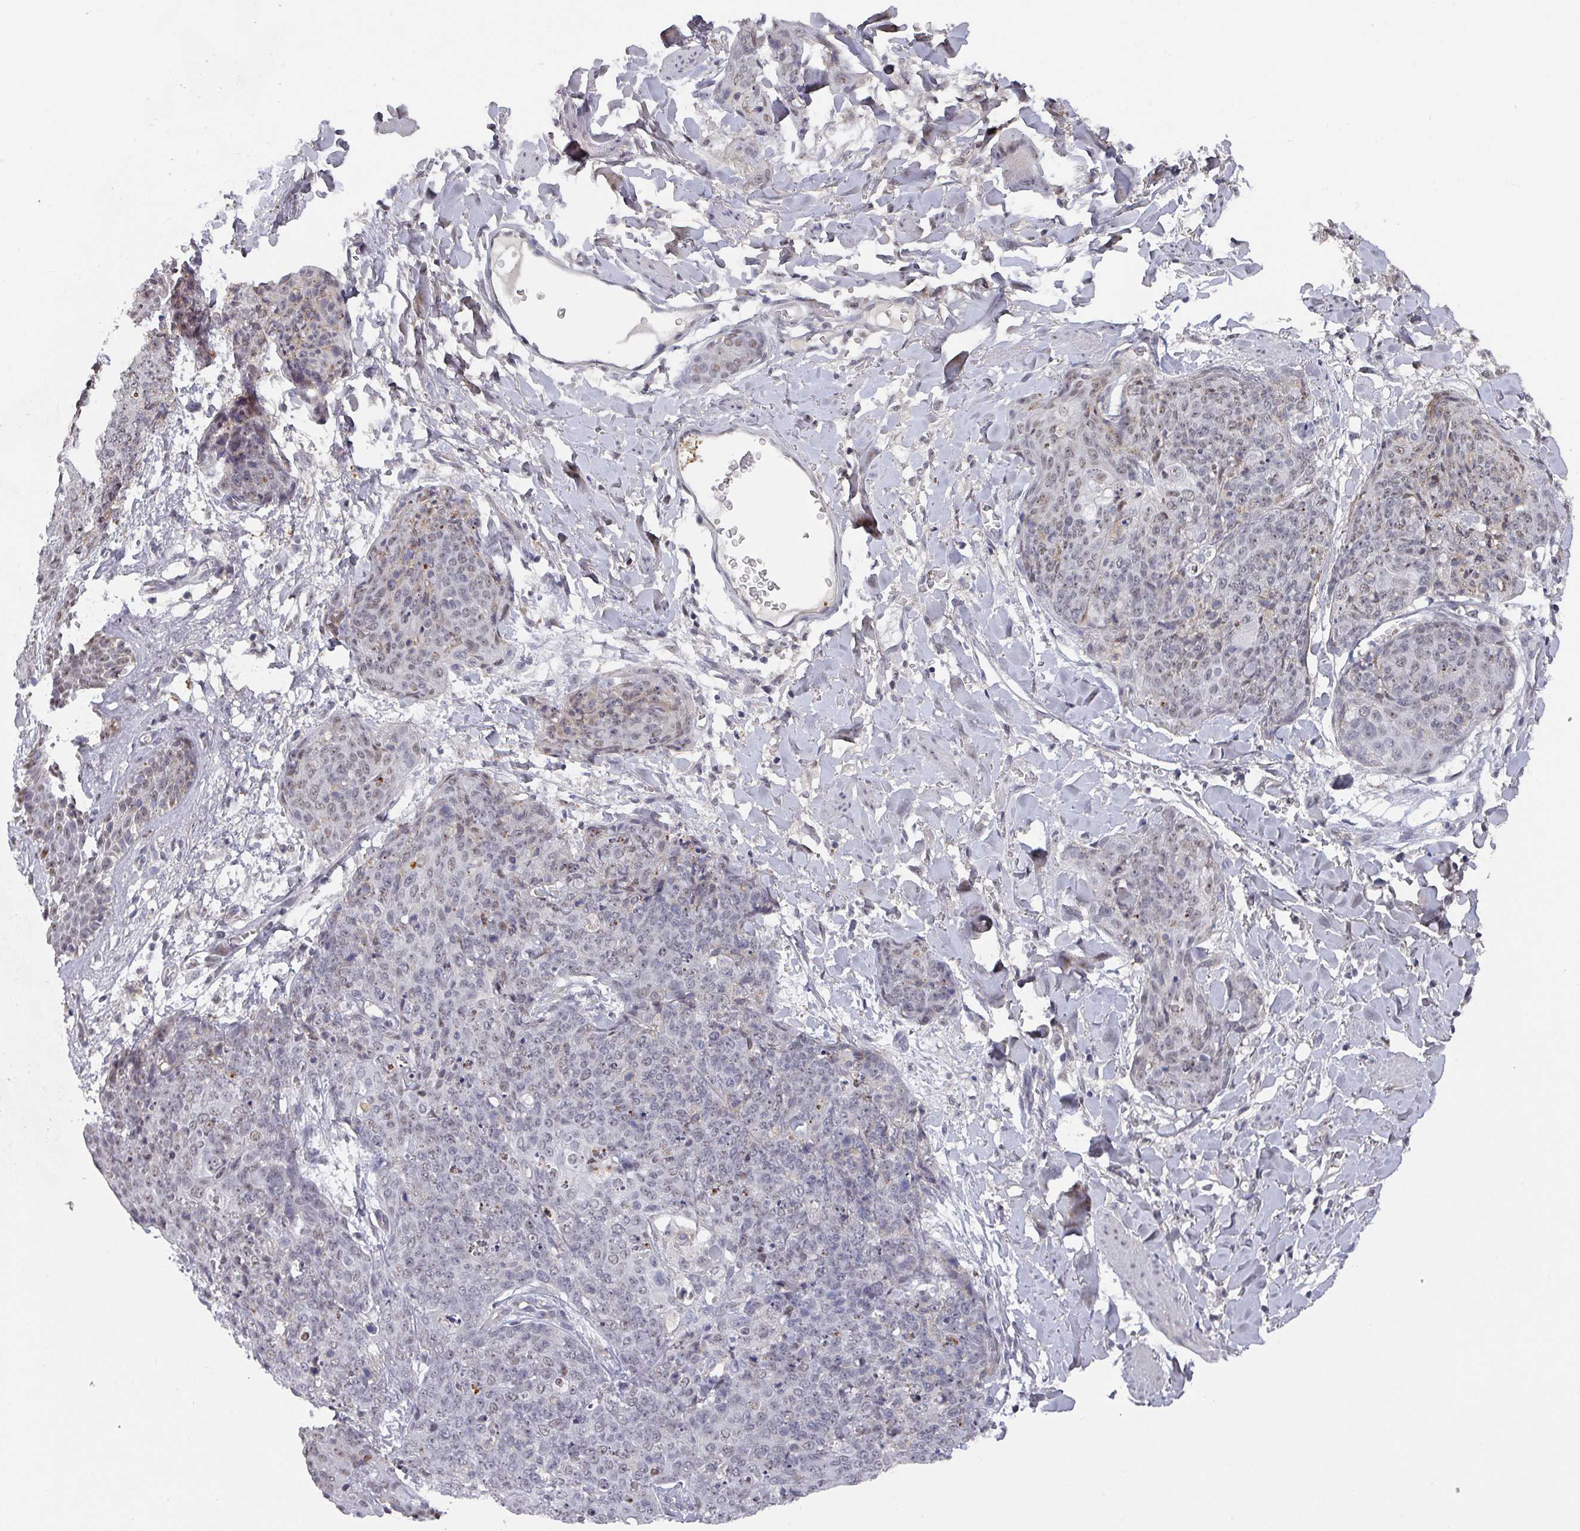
{"staining": {"intensity": "weak", "quantity": "<25%", "location": "nuclear"}, "tissue": "skin cancer", "cell_type": "Tumor cells", "image_type": "cancer", "snomed": [{"axis": "morphology", "description": "Squamous cell carcinoma, NOS"}, {"axis": "topography", "description": "Skin"}, {"axis": "topography", "description": "Vulva"}], "caption": "There is no significant staining in tumor cells of squamous cell carcinoma (skin).", "gene": "ZNF654", "patient": {"sex": "female", "age": 85}}